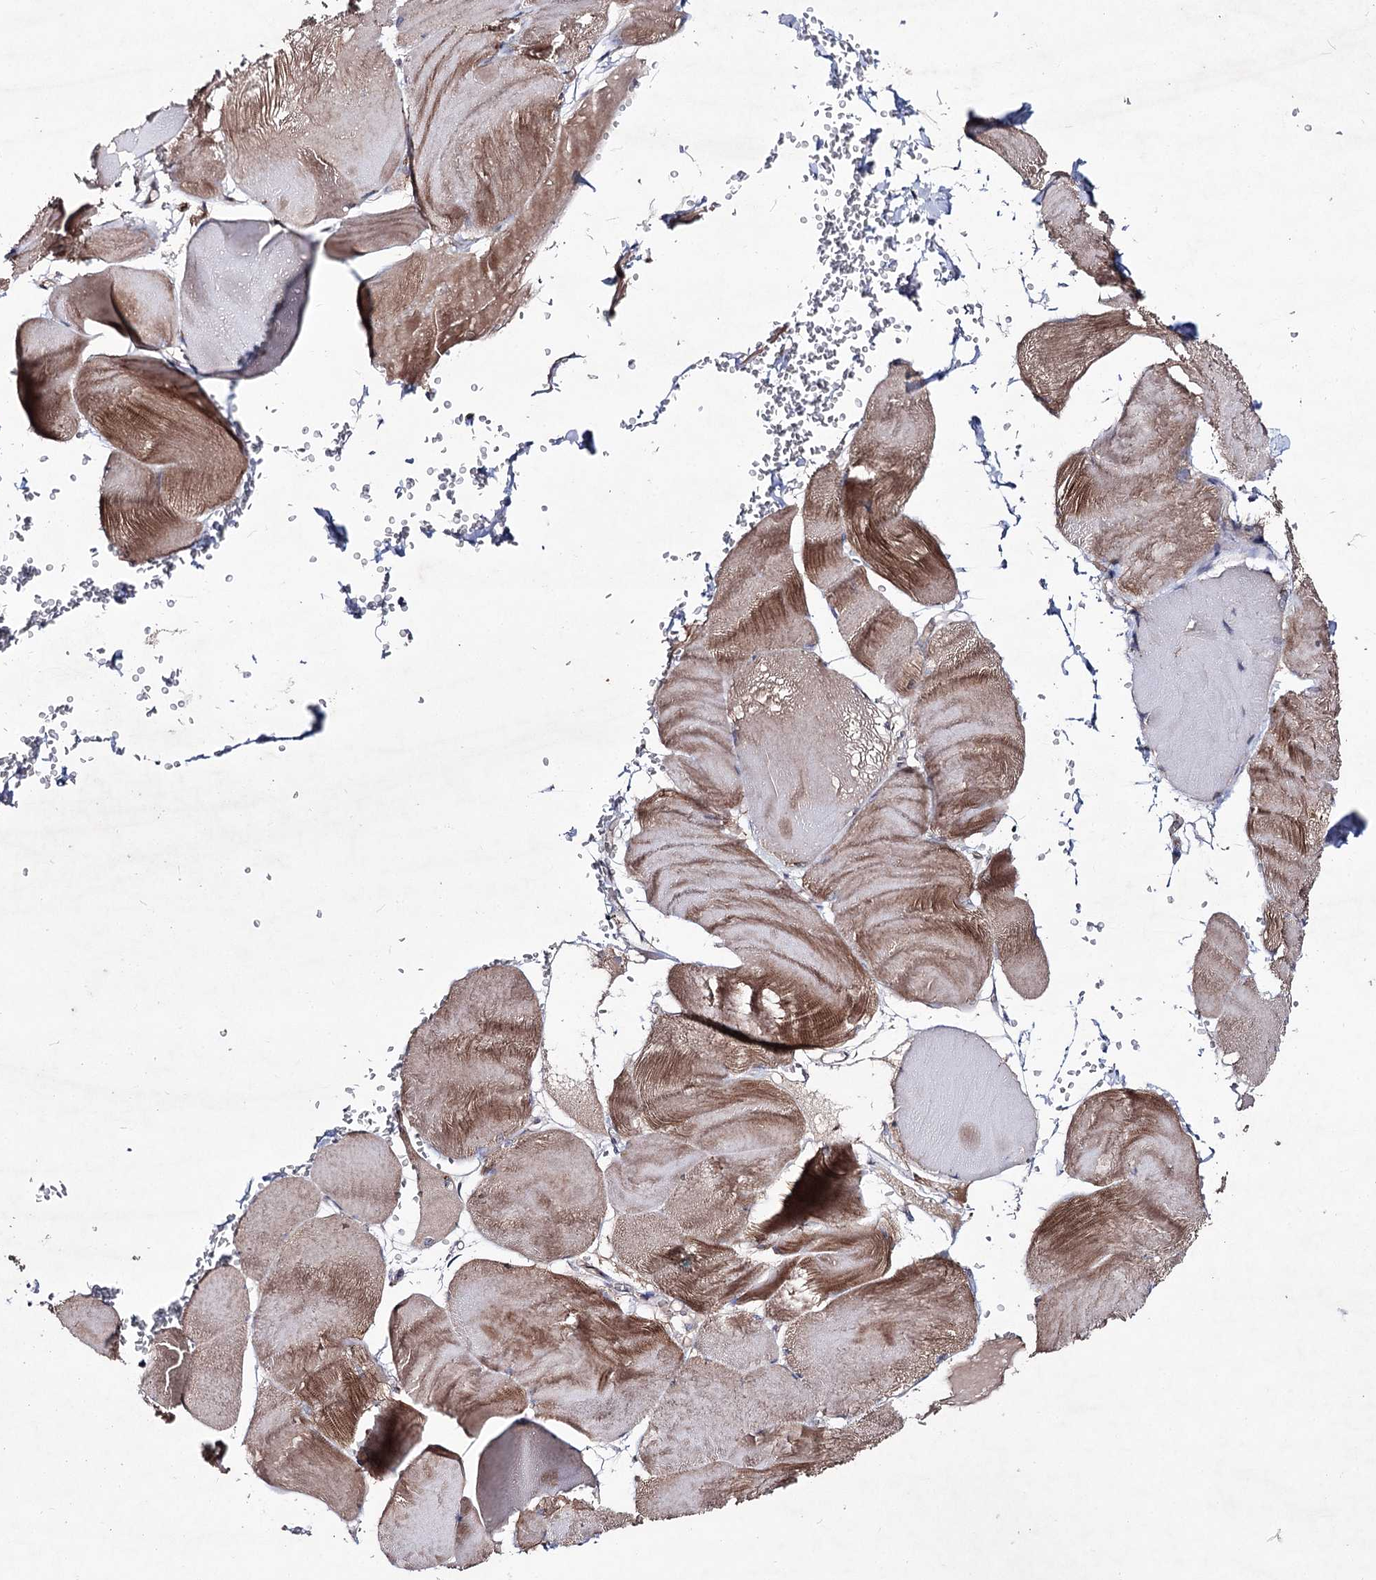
{"staining": {"intensity": "moderate", "quantity": ">75%", "location": "cytoplasmic/membranous"}, "tissue": "skeletal muscle", "cell_type": "Myocytes", "image_type": "normal", "snomed": [{"axis": "morphology", "description": "Normal tissue, NOS"}, {"axis": "morphology", "description": "Basal cell carcinoma"}, {"axis": "topography", "description": "Skeletal muscle"}], "caption": "A medium amount of moderate cytoplasmic/membranous expression is present in about >75% of myocytes in normal skeletal muscle.", "gene": "SEMA4G", "patient": {"sex": "female", "age": 64}}